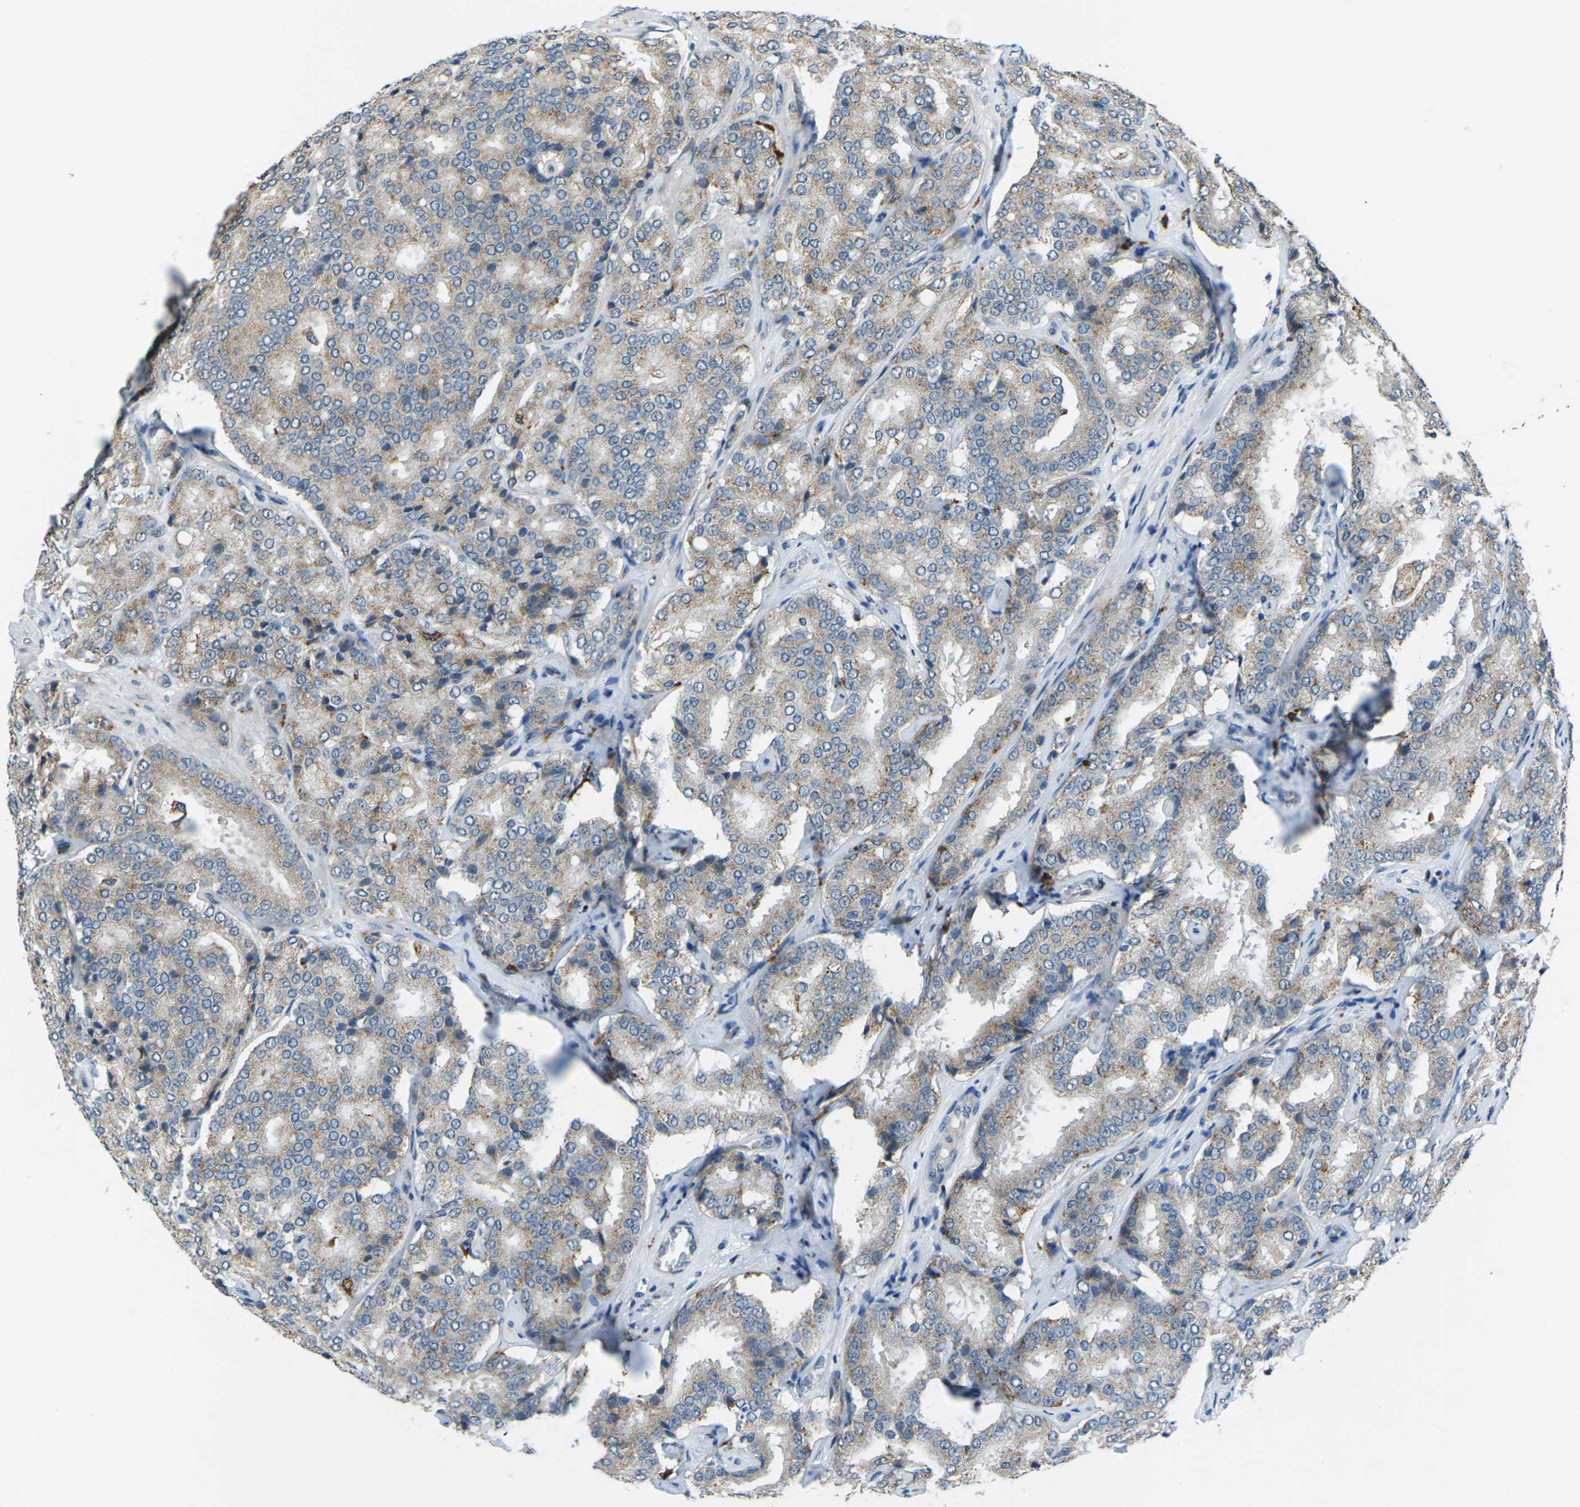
{"staining": {"intensity": "weak", "quantity": ">75%", "location": "cytoplasmic/membranous"}, "tissue": "prostate cancer", "cell_type": "Tumor cells", "image_type": "cancer", "snomed": [{"axis": "morphology", "description": "Adenocarcinoma, High grade"}, {"axis": "topography", "description": "Prostate"}], "caption": "Adenocarcinoma (high-grade) (prostate) stained with a protein marker displays weak staining in tumor cells.", "gene": "SLC31A2", "patient": {"sex": "male", "age": 65}}